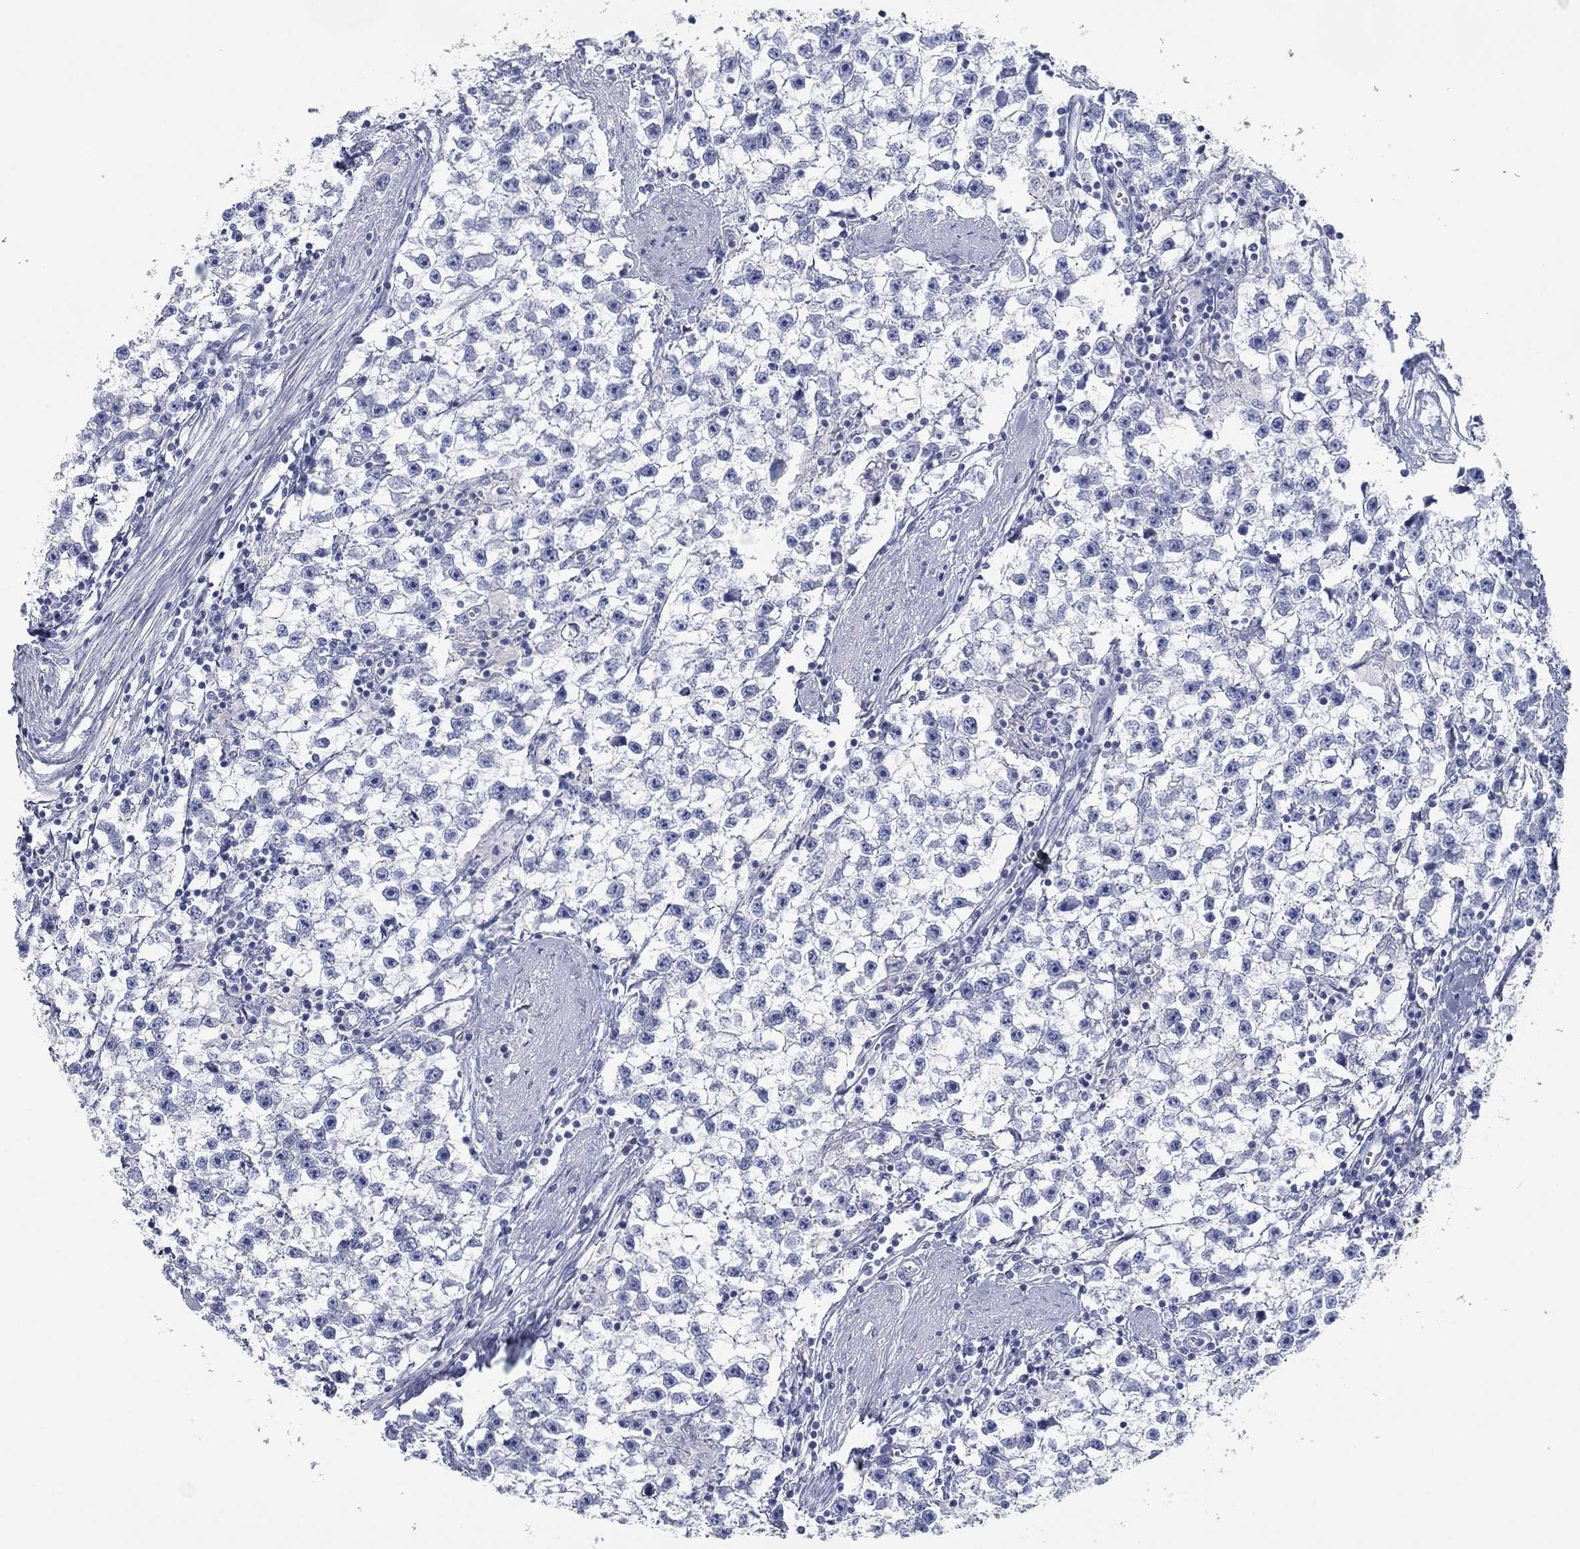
{"staining": {"intensity": "negative", "quantity": "none", "location": "none"}, "tissue": "testis cancer", "cell_type": "Tumor cells", "image_type": "cancer", "snomed": [{"axis": "morphology", "description": "Seminoma, NOS"}, {"axis": "topography", "description": "Testis"}], "caption": "Histopathology image shows no protein staining in tumor cells of seminoma (testis) tissue.", "gene": "APOC3", "patient": {"sex": "male", "age": 59}}